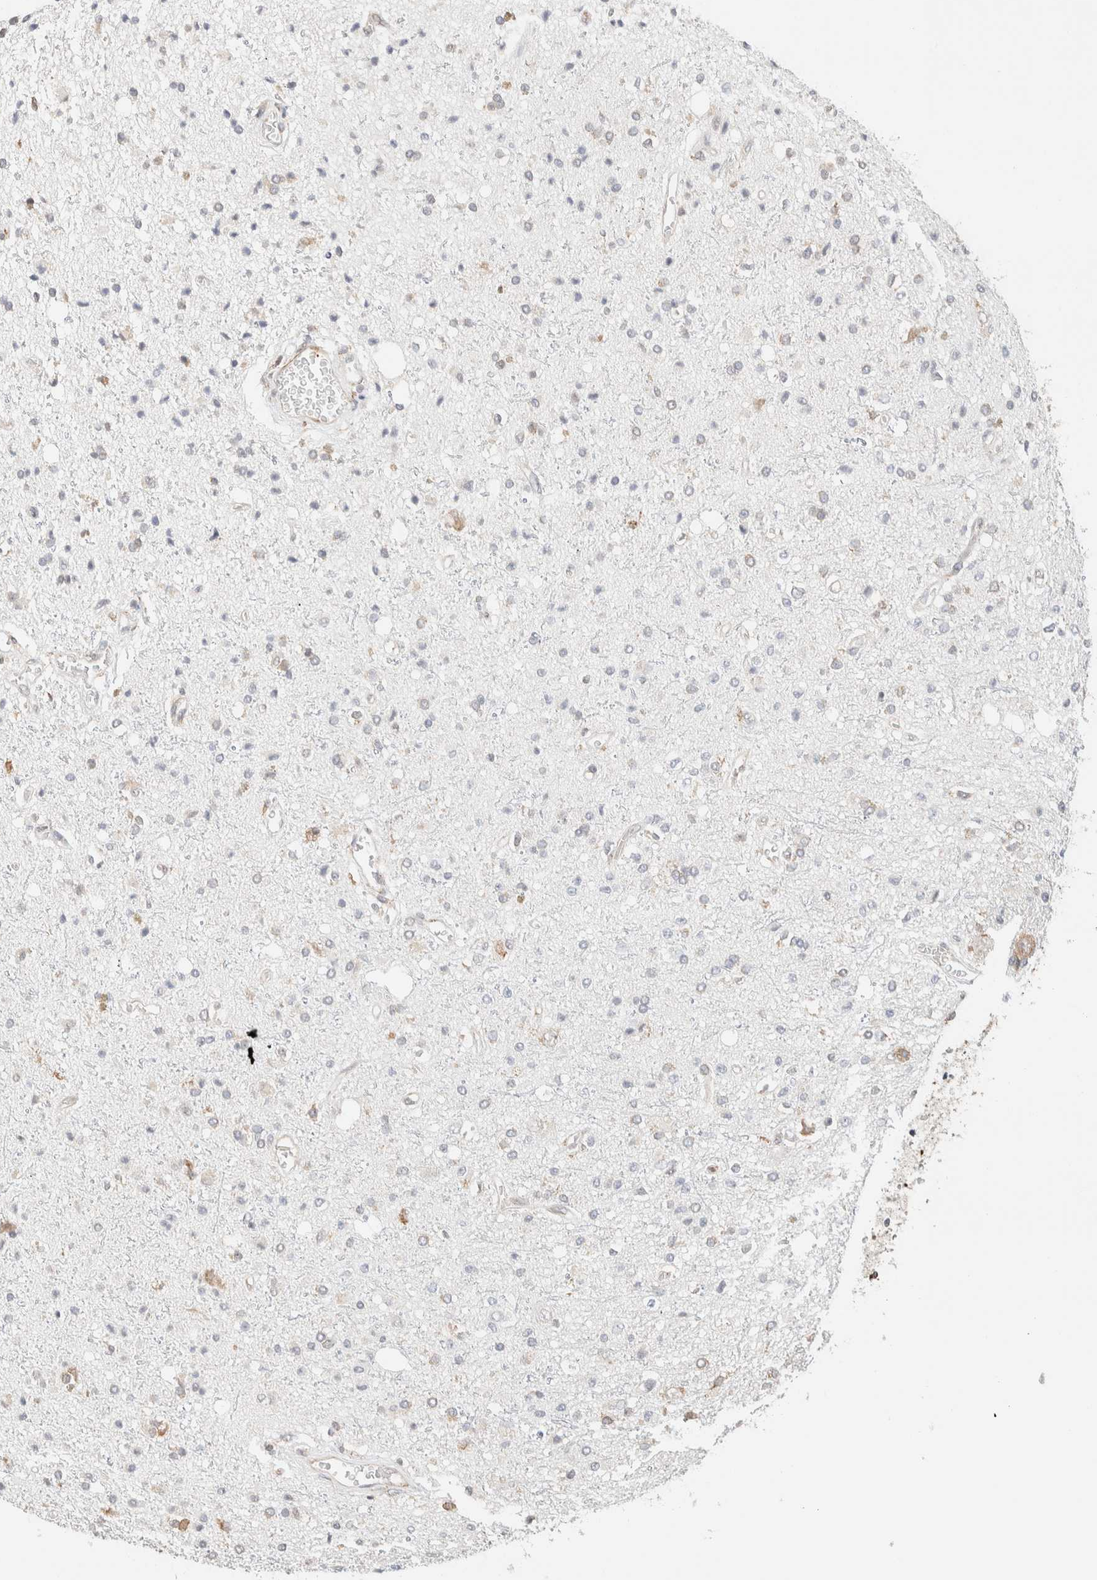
{"staining": {"intensity": "negative", "quantity": "none", "location": "none"}, "tissue": "glioma", "cell_type": "Tumor cells", "image_type": "cancer", "snomed": [{"axis": "morphology", "description": "Glioma, malignant, High grade"}, {"axis": "topography", "description": "Brain"}], "caption": "Immunohistochemical staining of human malignant glioma (high-grade) shows no significant positivity in tumor cells.", "gene": "INTS1", "patient": {"sex": "male", "age": 47}}